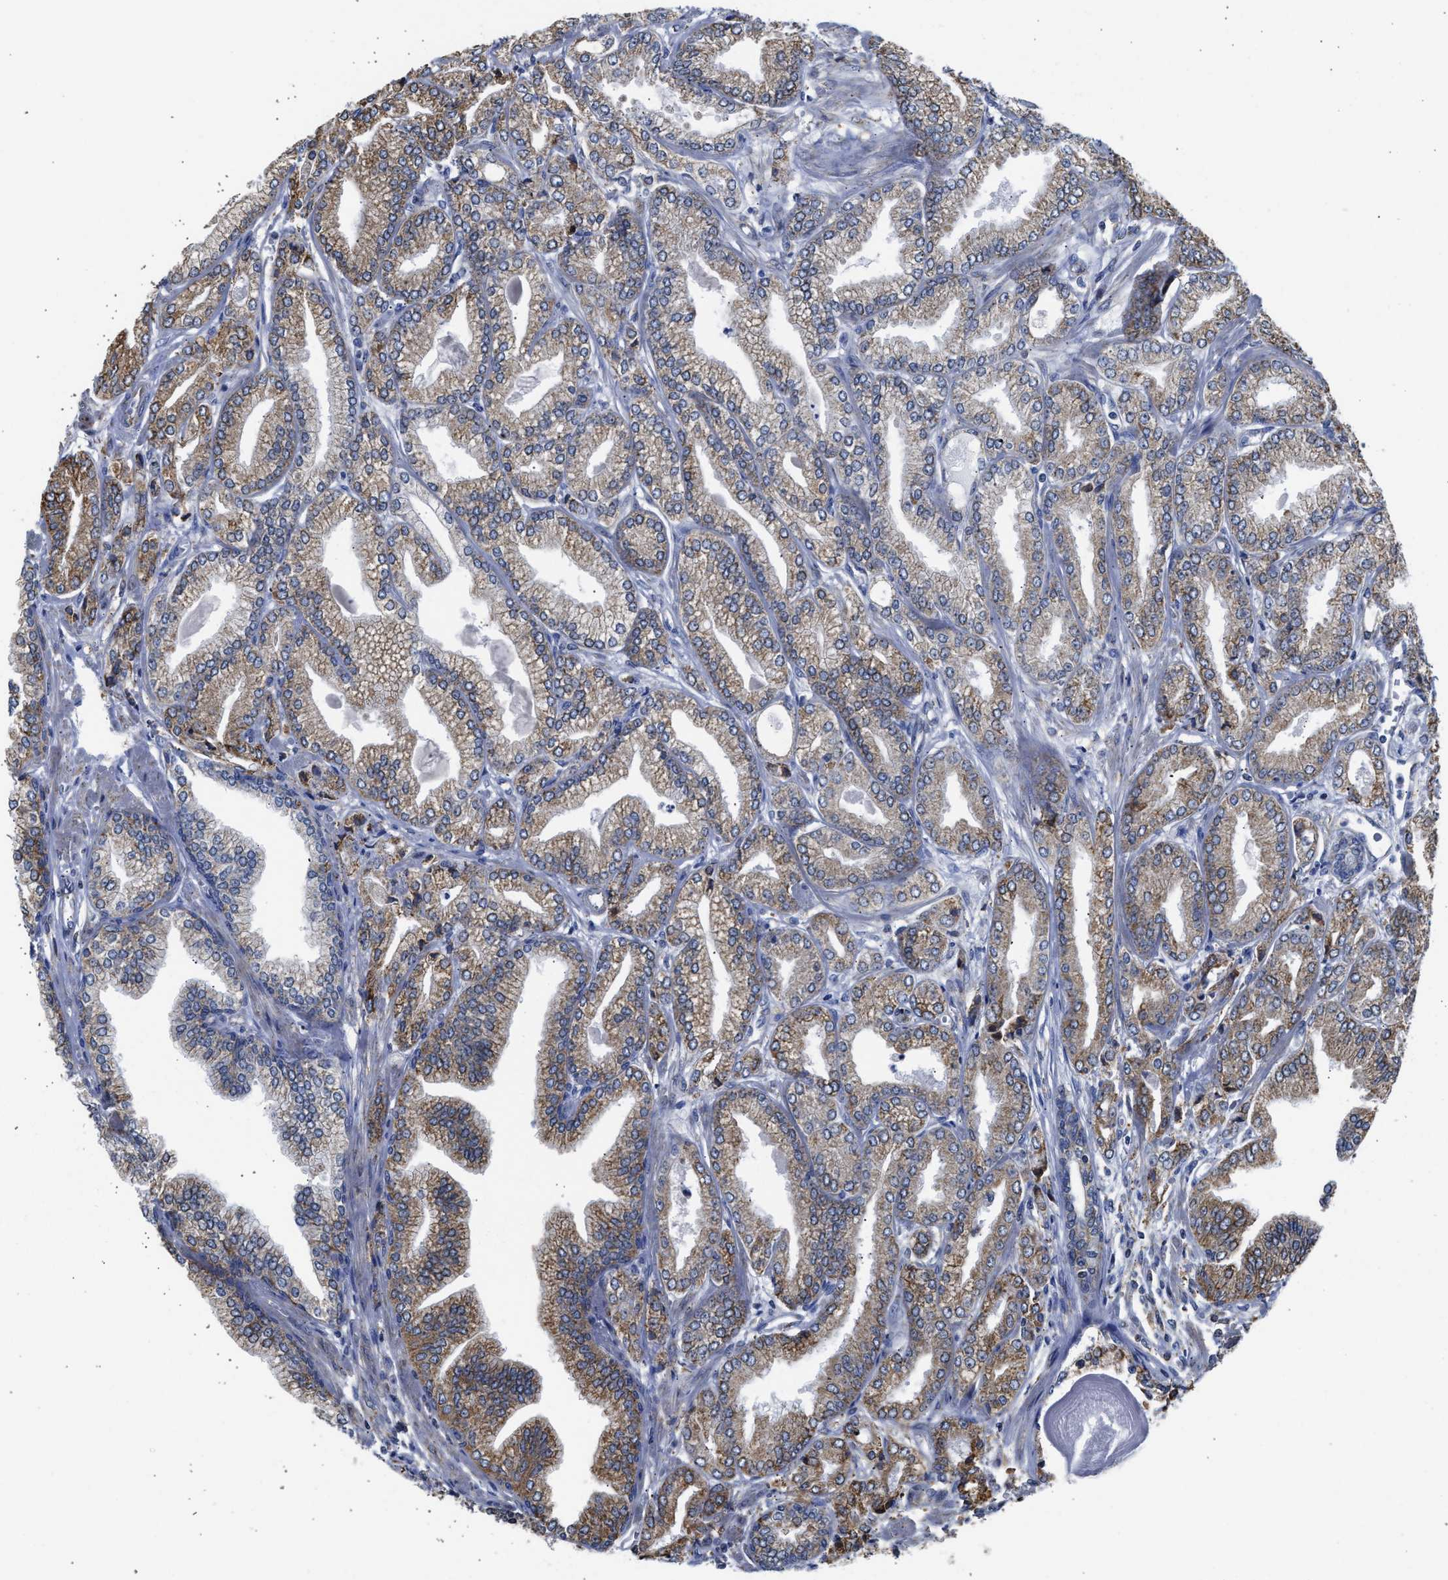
{"staining": {"intensity": "moderate", "quantity": "25%-75%", "location": "cytoplasmic/membranous"}, "tissue": "prostate cancer", "cell_type": "Tumor cells", "image_type": "cancer", "snomed": [{"axis": "morphology", "description": "Adenocarcinoma, Low grade"}, {"axis": "topography", "description": "Prostate"}], "caption": "Immunohistochemical staining of human adenocarcinoma (low-grade) (prostate) reveals medium levels of moderate cytoplasmic/membranous positivity in approximately 25%-75% of tumor cells.", "gene": "CYCS", "patient": {"sex": "male", "age": 52}}